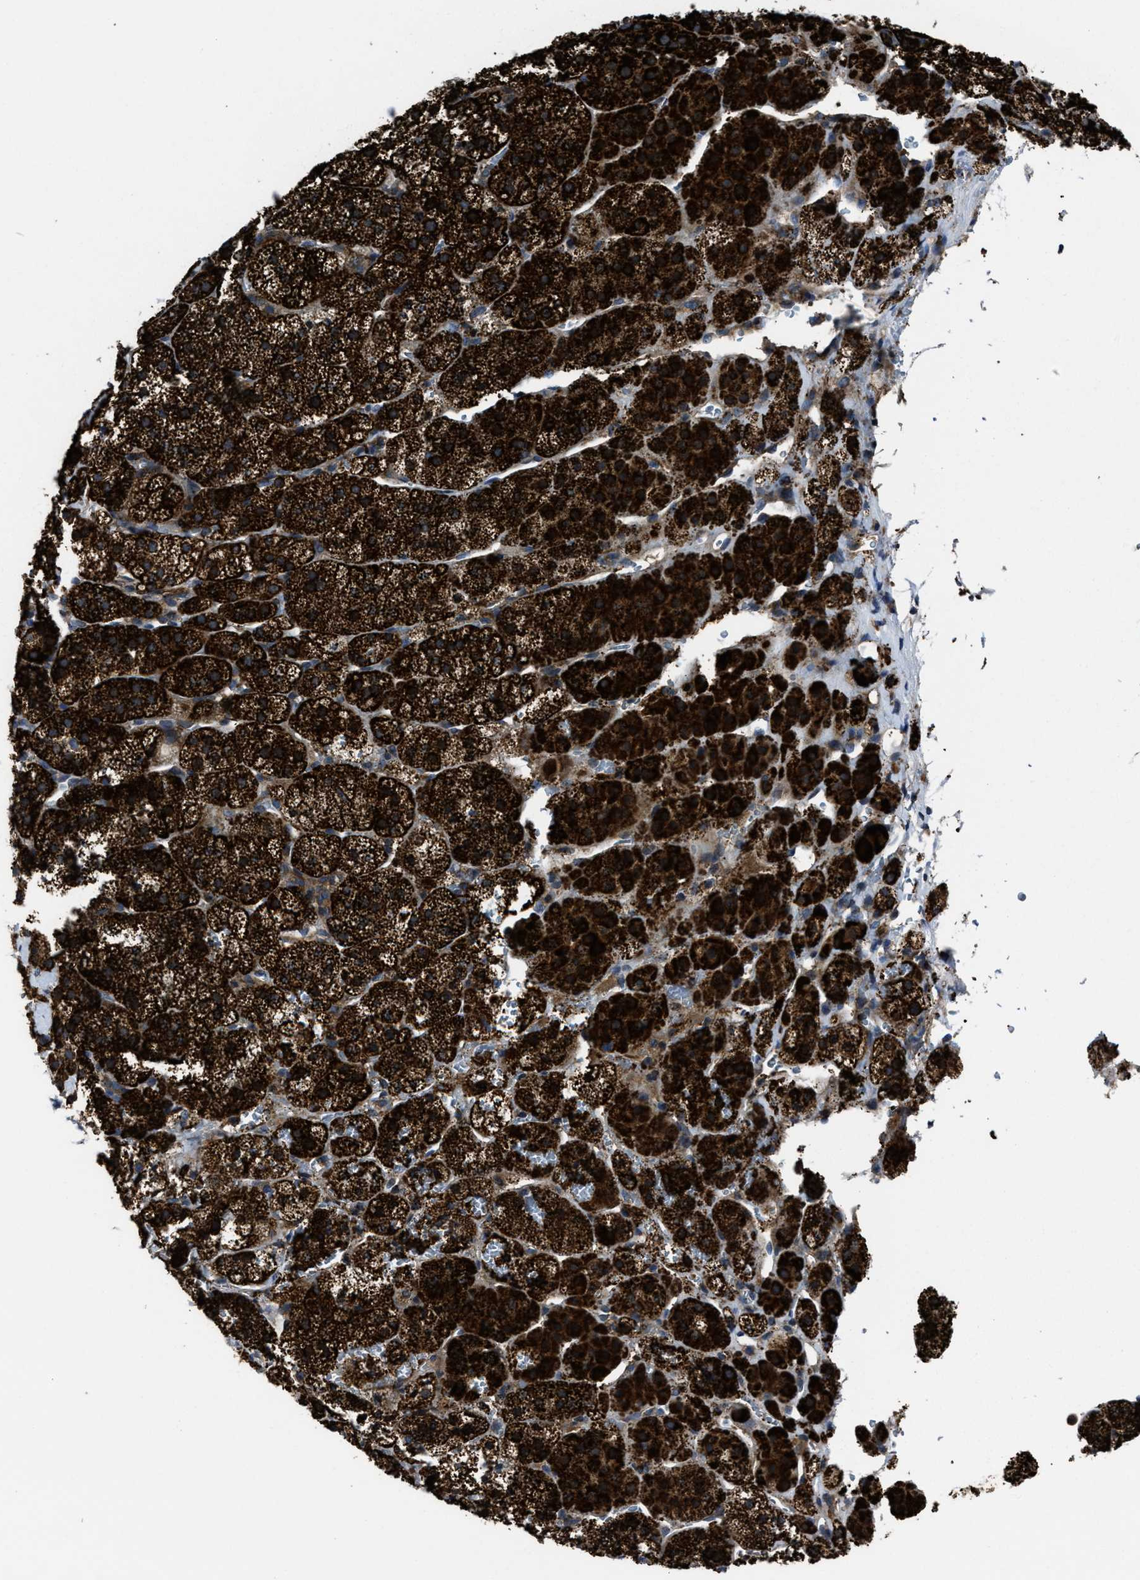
{"staining": {"intensity": "strong", "quantity": ">75%", "location": "cytoplasmic/membranous"}, "tissue": "adrenal gland", "cell_type": "Glandular cells", "image_type": "normal", "snomed": [{"axis": "morphology", "description": "Normal tissue, NOS"}, {"axis": "topography", "description": "Adrenal gland"}], "caption": "DAB (3,3'-diaminobenzidine) immunohistochemical staining of benign human adrenal gland reveals strong cytoplasmic/membranous protein expression in about >75% of glandular cells. (Brightfield microscopy of DAB IHC at high magnification).", "gene": "PASK", "patient": {"sex": "female", "age": 44}}